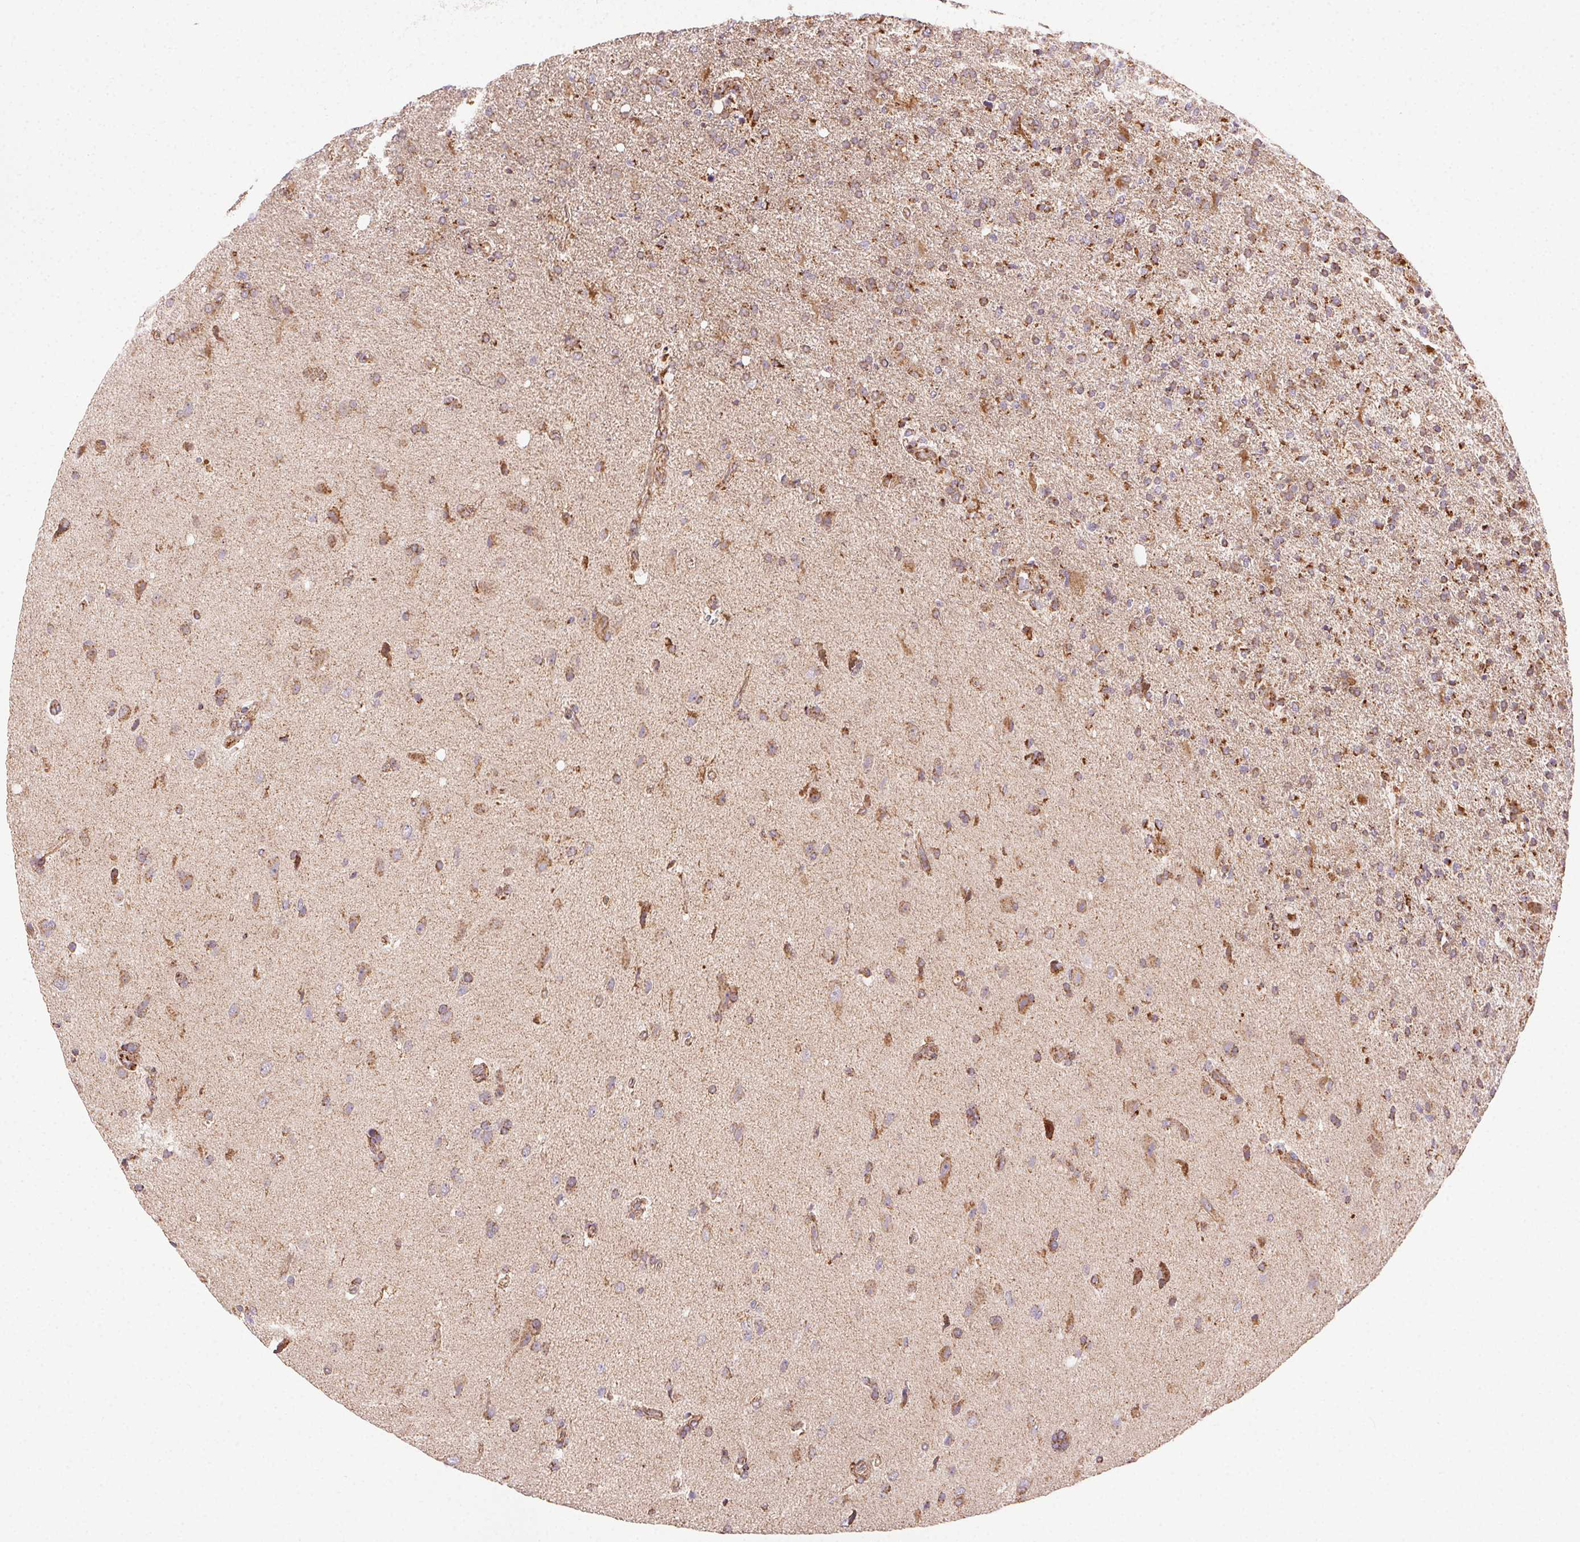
{"staining": {"intensity": "moderate", "quantity": ">75%", "location": "cytoplasmic/membranous"}, "tissue": "glioma", "cell_type": "Tumor cells", "image_type": "cancer", "snomed": [{"axis": "morphology", "description": "Glioma, malignant, High grade"}, {"axis": "topography", "description": "Cerebral cortex"}], "caption": "This micrograph demonstrates immunohistochemistry (IHC) staining of human glioma, with medium moderate cytoplasmic/membranous positivity in approximately >75% of tumor cells.", "gene": "CLPB", "patient": {"sex": "male", "age": 70}}